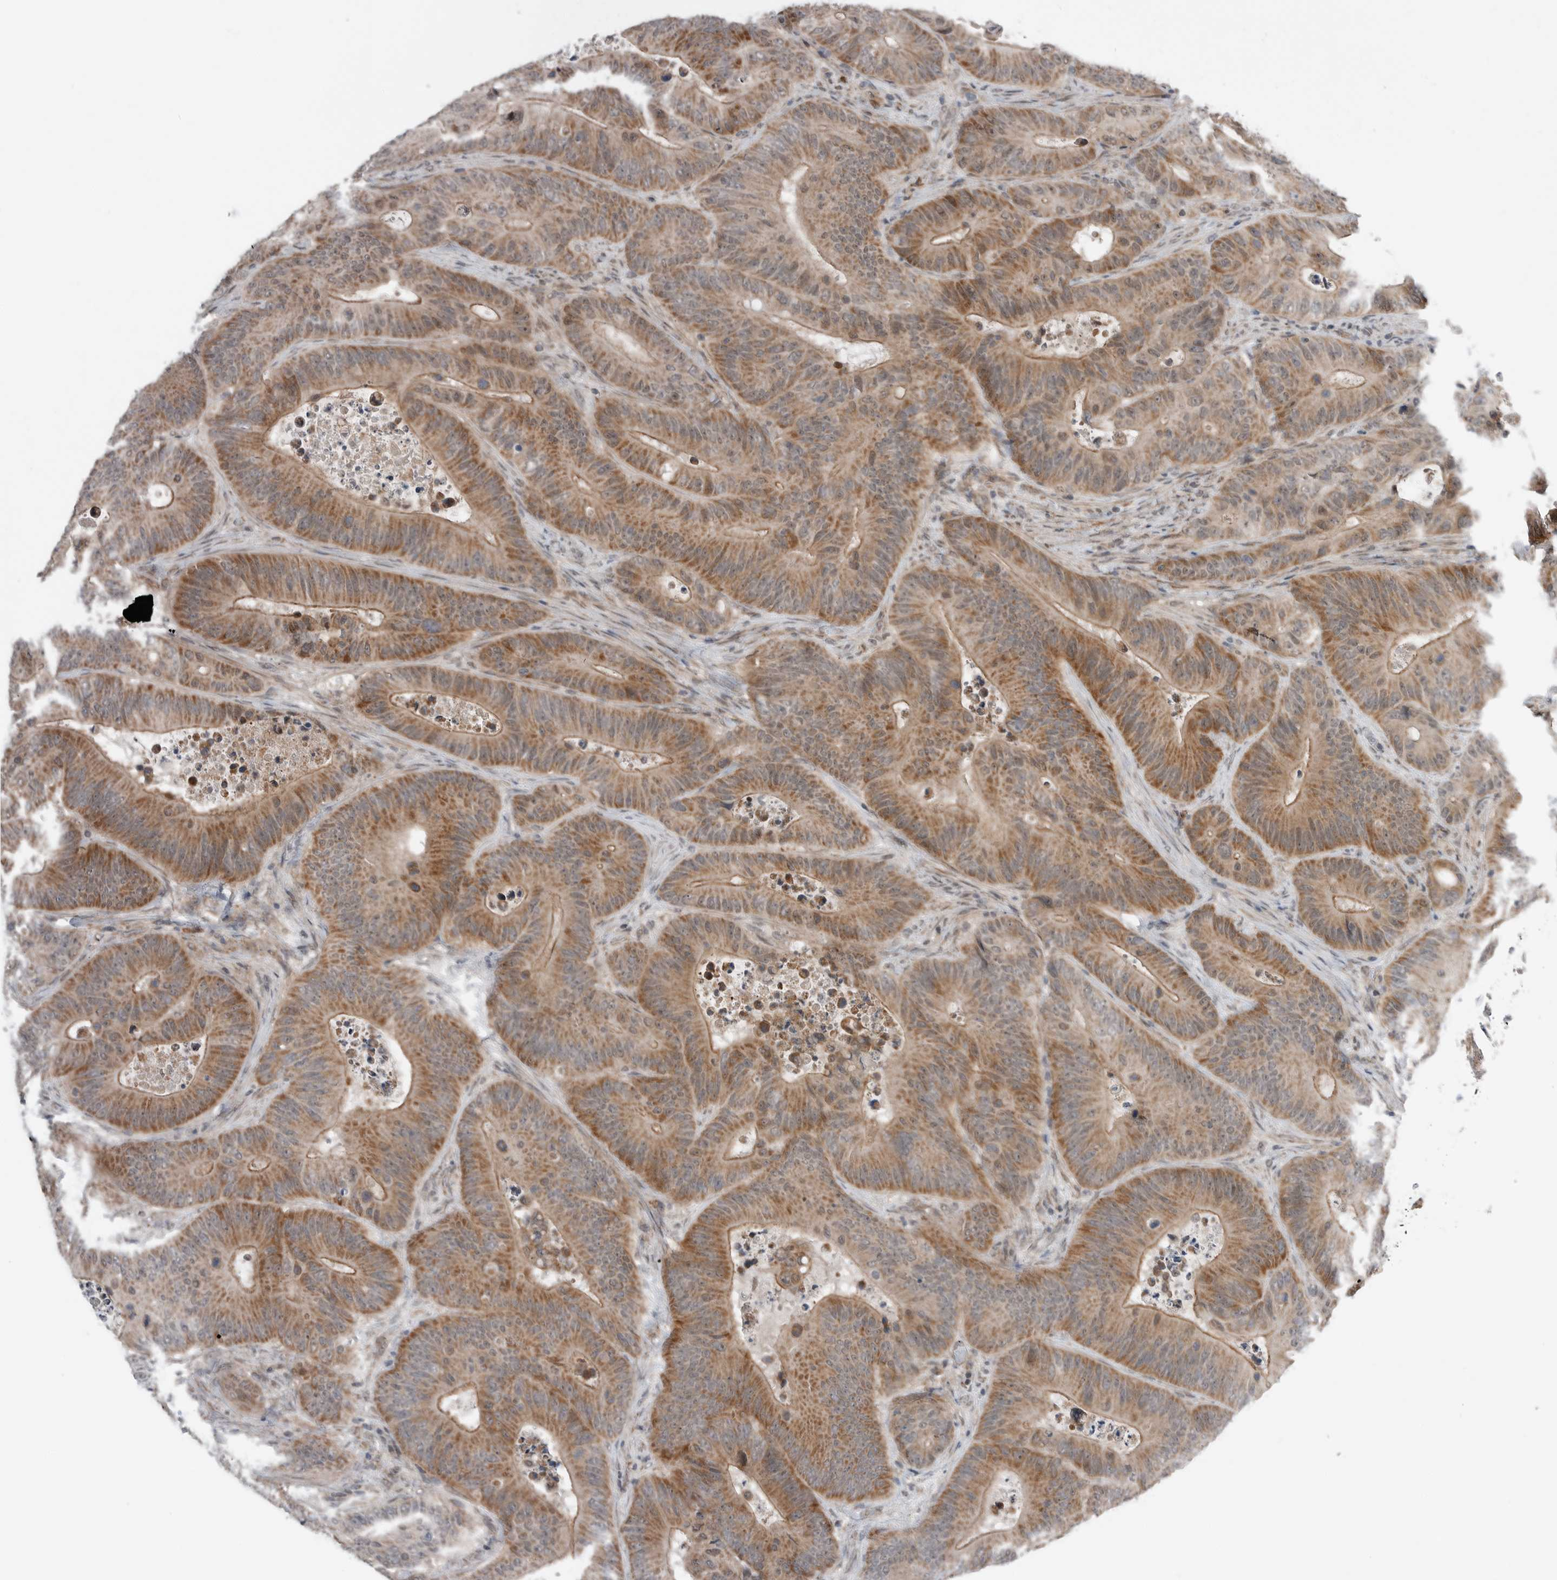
{"staining": {"intensity": "moderate", "quantity": ">75%", "location": "cytoplasmic/membranous"}, "tissue": "colorectal cancer", "cell_type": "Tumor cells", "image_type": "cancer", "snomed": [{"axis": "morphology", "description": "Adenocarcinoma, NOS"}, {"axis": "topography", "description": "Colon"}], "caption": "Immunohistochemical staining of adenocarcinoma (colorectal) shows medium levels of moderate cytoplasmic/membranous protein expression in about >75% of tumor cells.", "gene": "NTAQ1", "patient": {"sex": "male", "age": 83}}